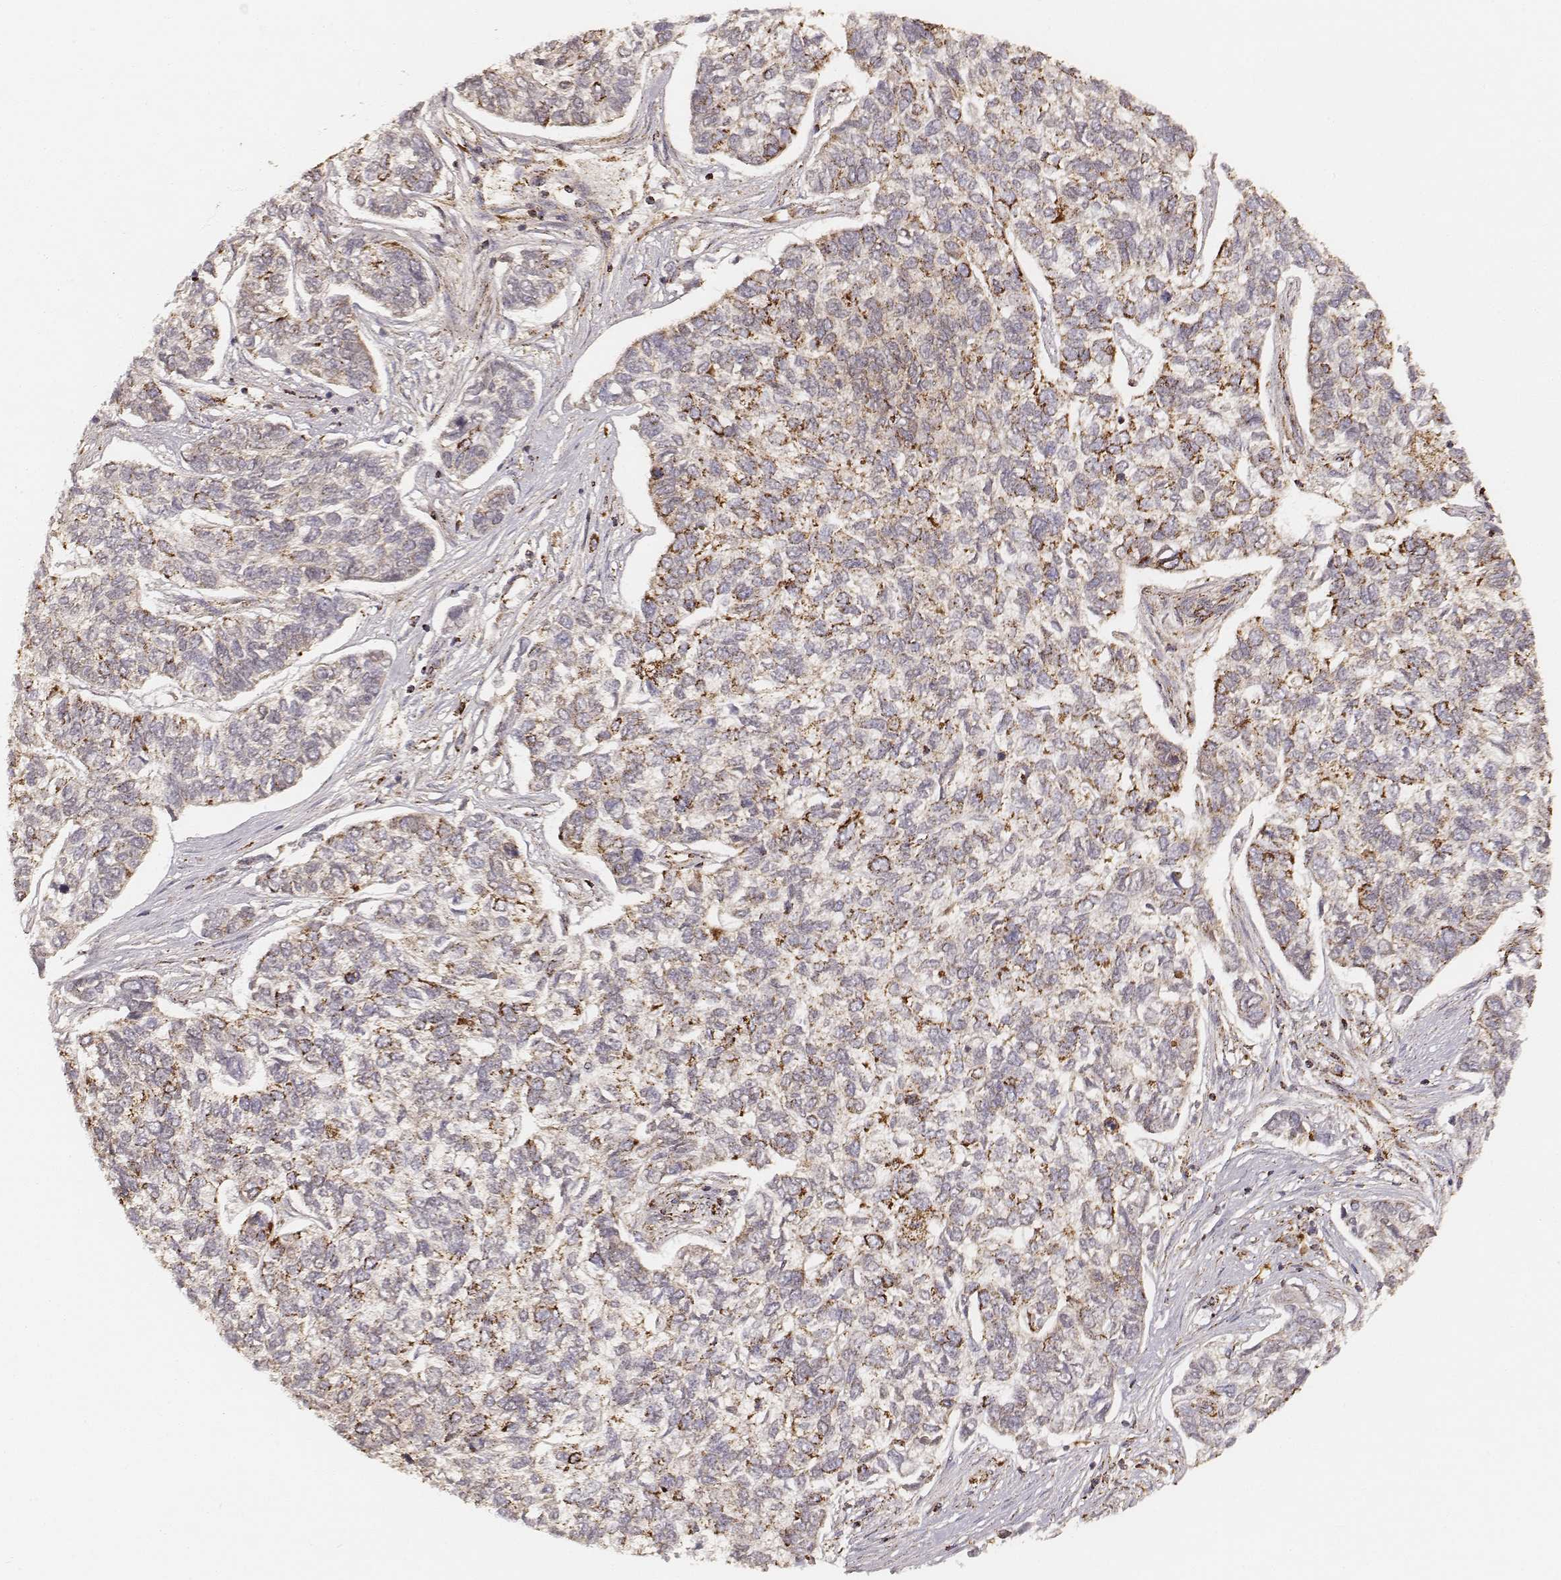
{"staining": {"intensity": "strong", "quantity": "<25%", "location": "cytoplasmic/membranous"}, "tissue": "skin cancer", "cell_type": "Tumor cells", "image_type": "cancer", "snomed": [{"axis": "morphology", "description": "Basal cell carcinoma"}, {"axis": "topography", "description": "Skin"}], "caption": "Protein expression analysis of skin cancer (basal cell carcinoma) reveals strong cytoplasmic/membranous expression in approximately <25% of tumor cells. Using DAB (brown) and hematoxylin (blue) stains, captured at high magnification using brightfield microscopy.", "gene": "CS", "patient": {"sex": "female", "age": 65}}